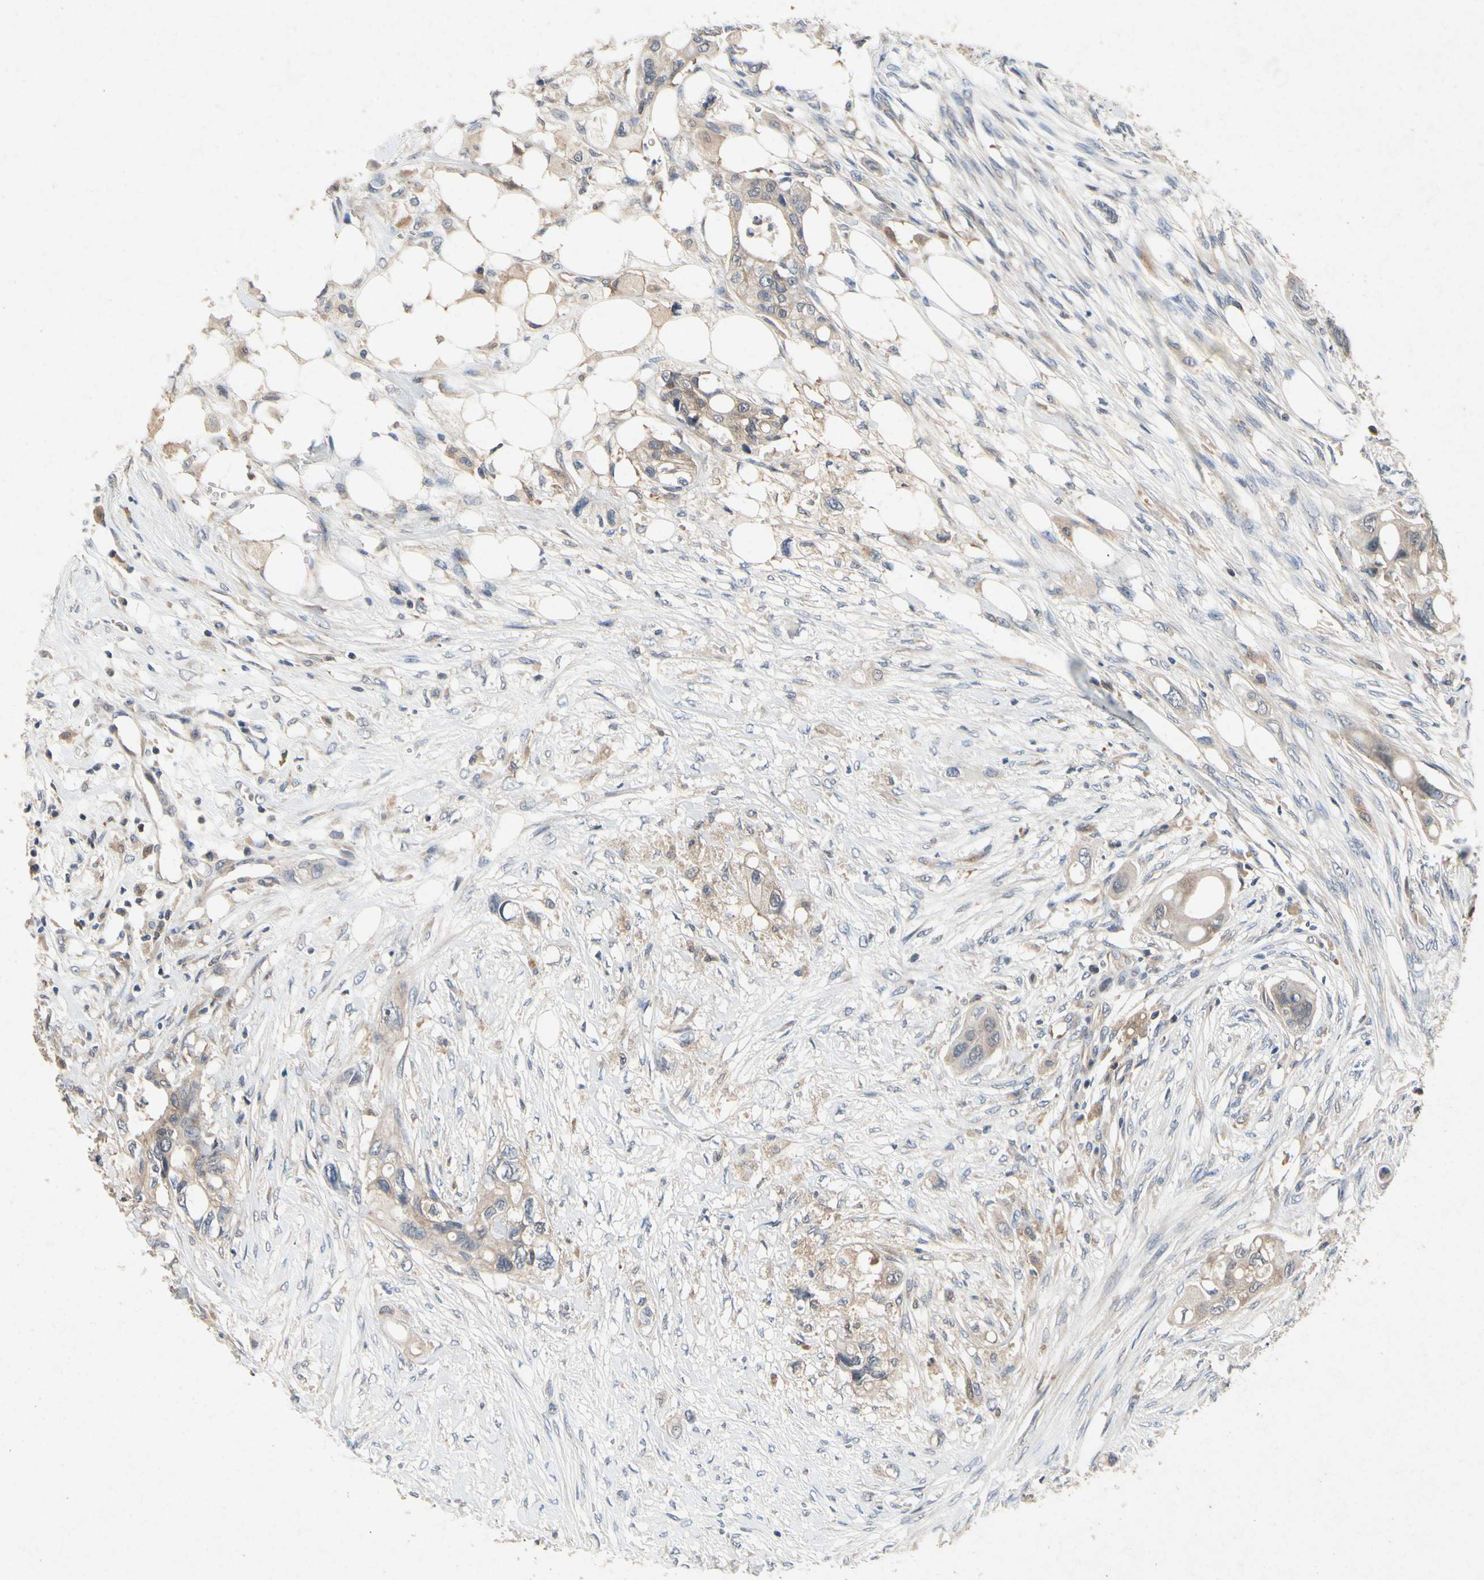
{"staining": {"intensity": "weak", "quantity": ">75%", "location": "cytoplasmic/membranous"}, "tissue": "colorectal cancer", "cell_type": "Tumor cells", "image_type": "cancer", "snomed": [{"axis": "morphology", "description": "Adenocarcinoma, NOS"}, {"axis": "topography", "description": "Colon"}], "caption": "Colorectal adenocarcinoma stained for a protein reveals weak cytoplasmic/membranous positivity in tumor cells.", "gene": "RPS6KA1", "patient": {"sex": "female", "age": 57}}